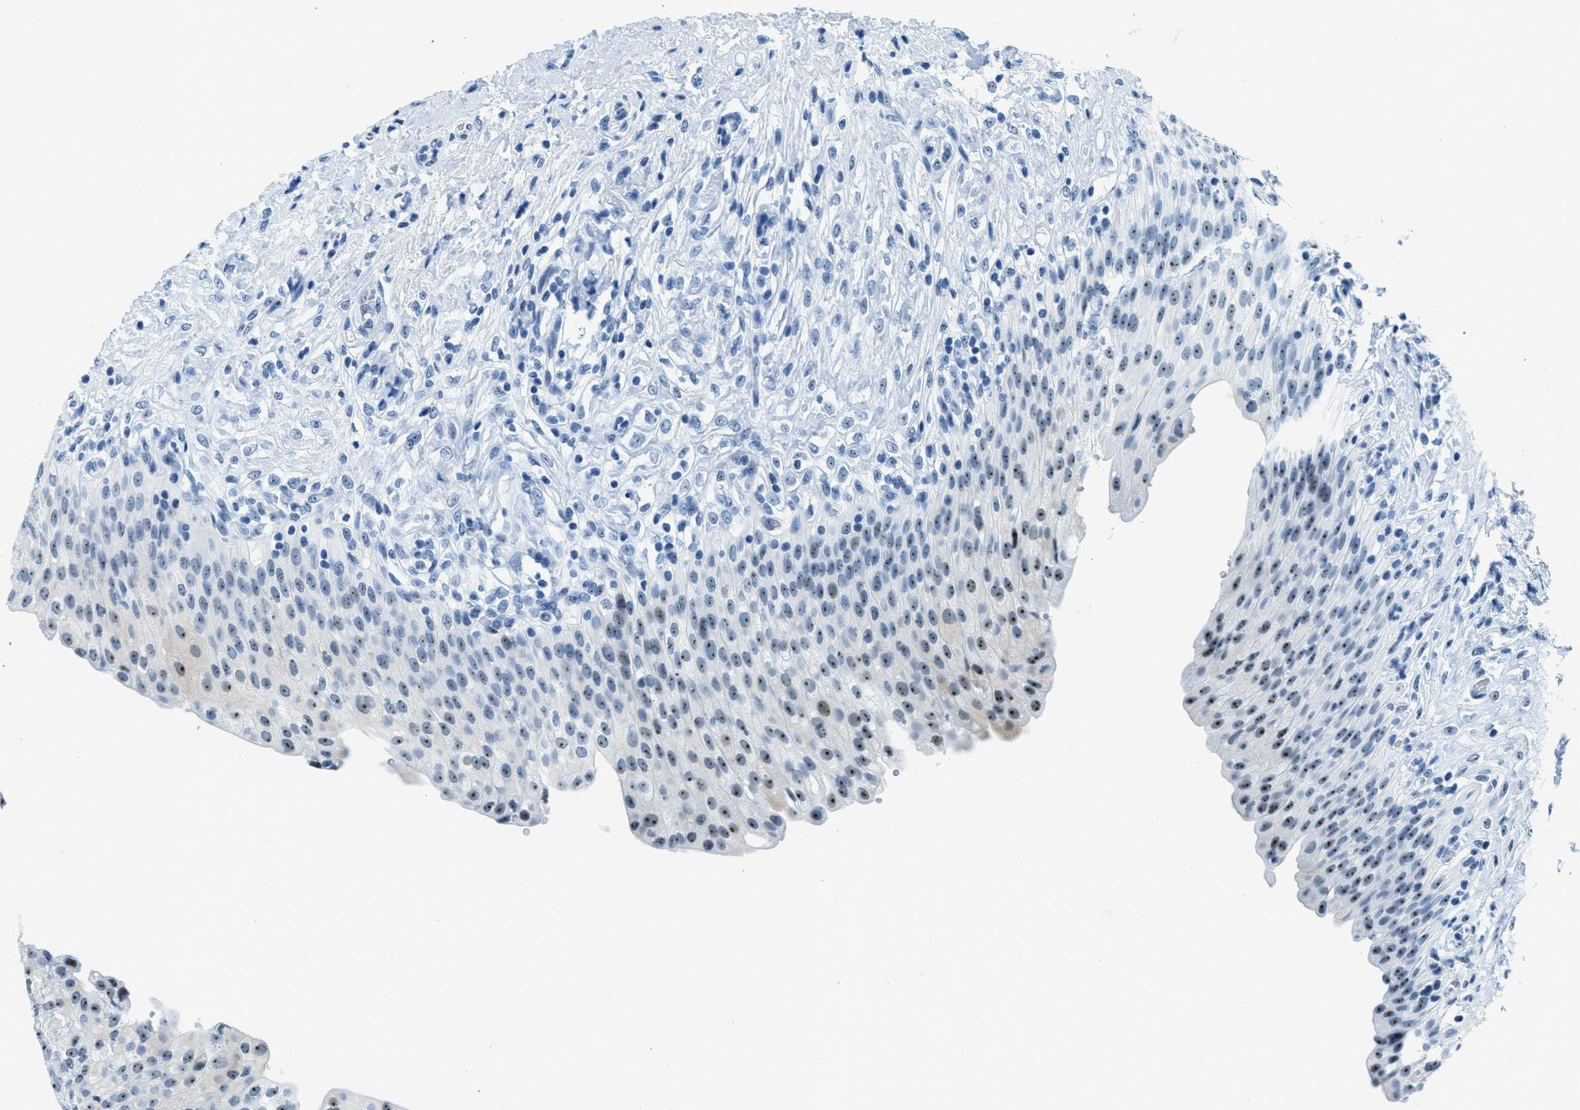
{"staining": {"intensity": "moderate", "quantity": "25%-75%", "location": "cytoplasmic/membranous,nuclear"}, "tissue": "urinary bladder", "cell_type": "Urothelial cells", "image_type": "normal", "snomed": [{"axis": "morphology", "description": "Urothelial carcinoma, High grade"}, {"axis": "topography", "description": "Urinary bladder"}], "caption": "A medium amount of moderate cytoplasmic/membranous,nuclear positivity is identified in approximately 25%-75% of urothelial cells in normal urinary bladder.", "gene": "PLA2G2A", "patient": {"sex": "male", "age": 46}}